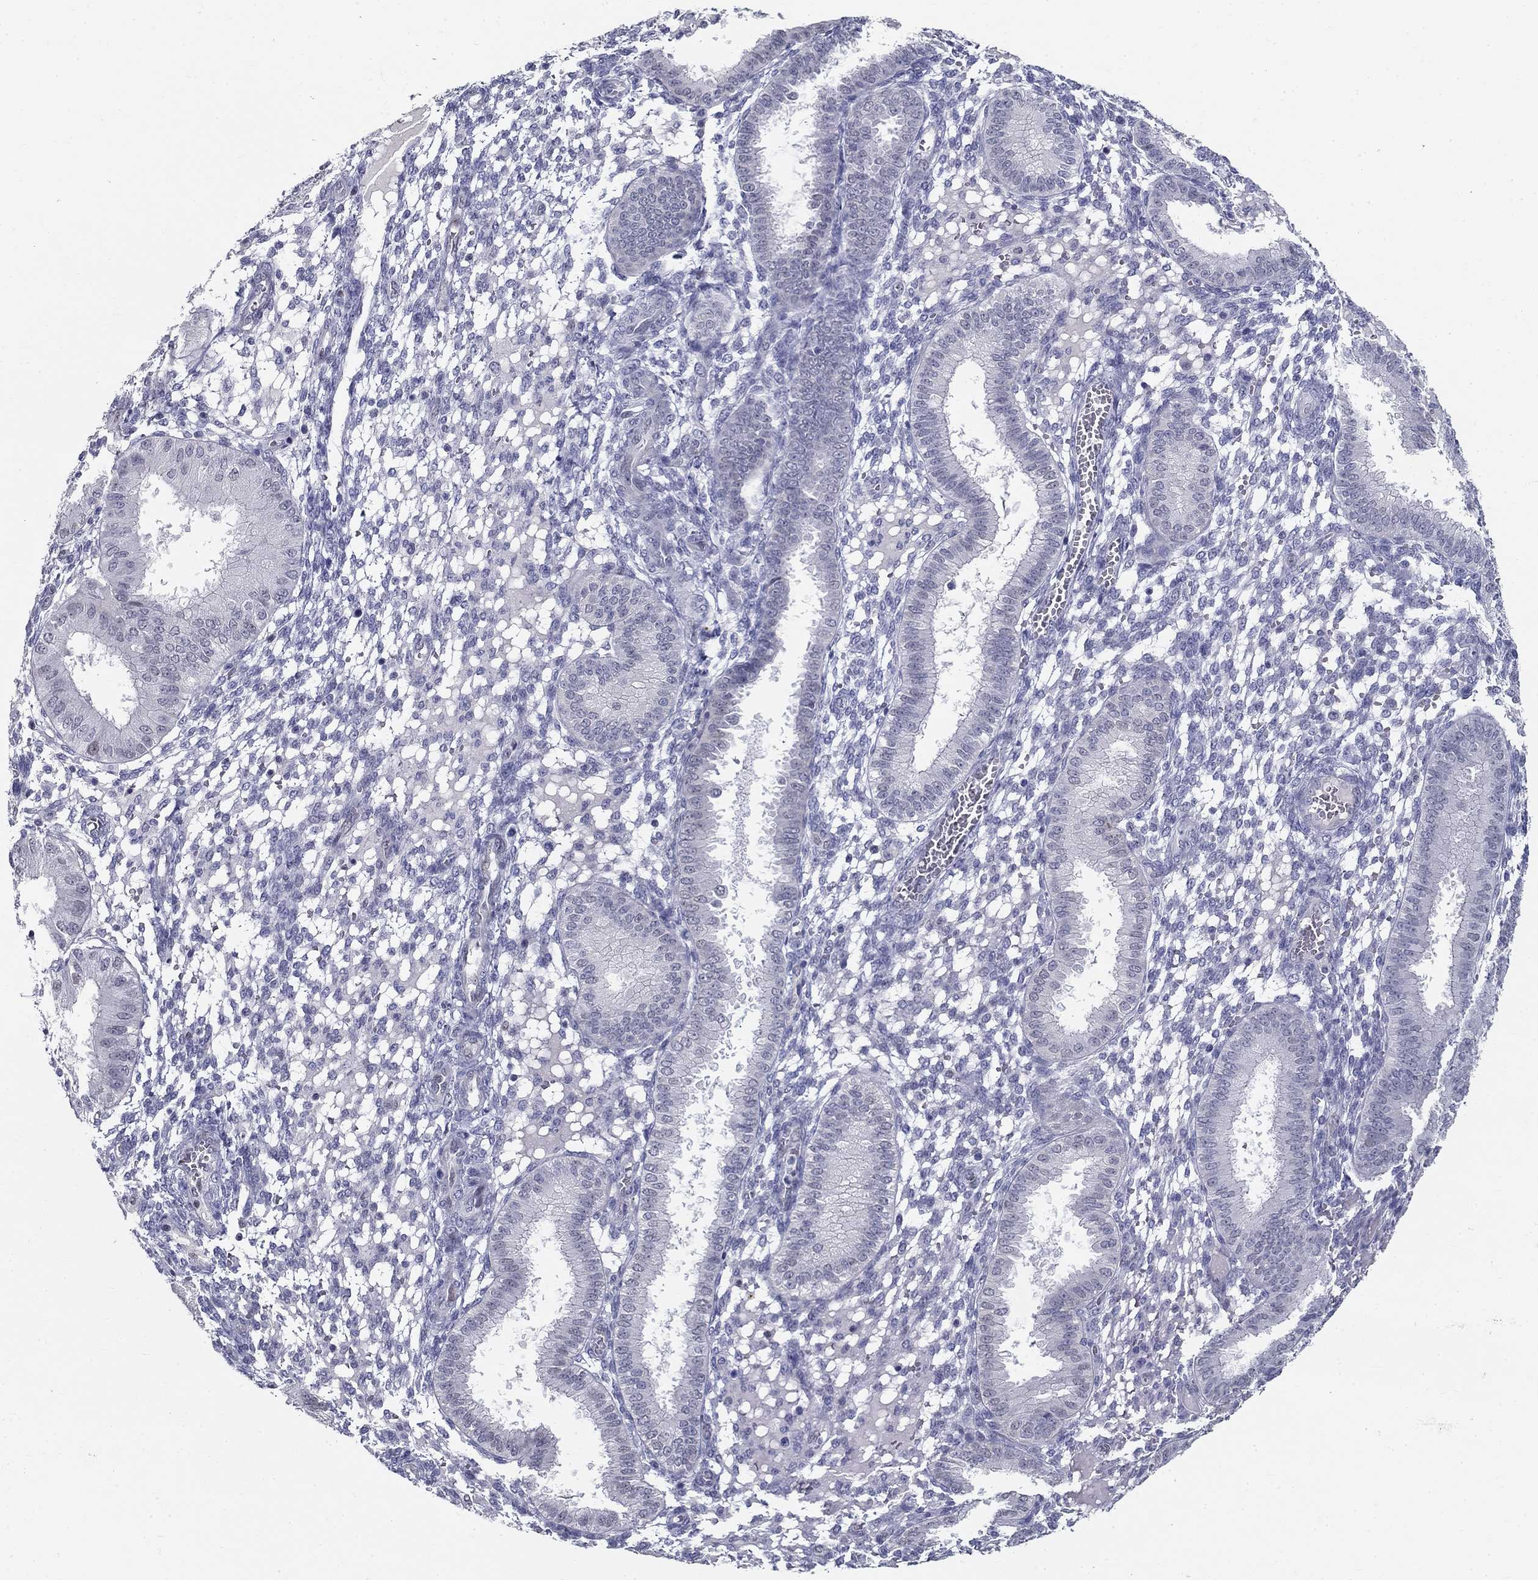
{"staining": {"intensity": "negative", "quantity": "none", "location": "none"}, "tissue": "endometrium", "cell_type": "Cells in endometrial stroma", "image_type": "normal", "snomed": [{"axis": "morphology", "description": "Normal tissue, NOS"}, {"axis": "topography", "description": "Endometrium"}], "caption": "A high-resolution micrograph shows IHC staining of normal endometrium, which displays no significant positivity in cells in endometrial stroma. (DAB (3,3'-diaminobenzidine) immunohistochemistry with hematoxylin counter stain).", "gene": "ENSG00000290147", "patient": {"sex": "female", "age": 43}}